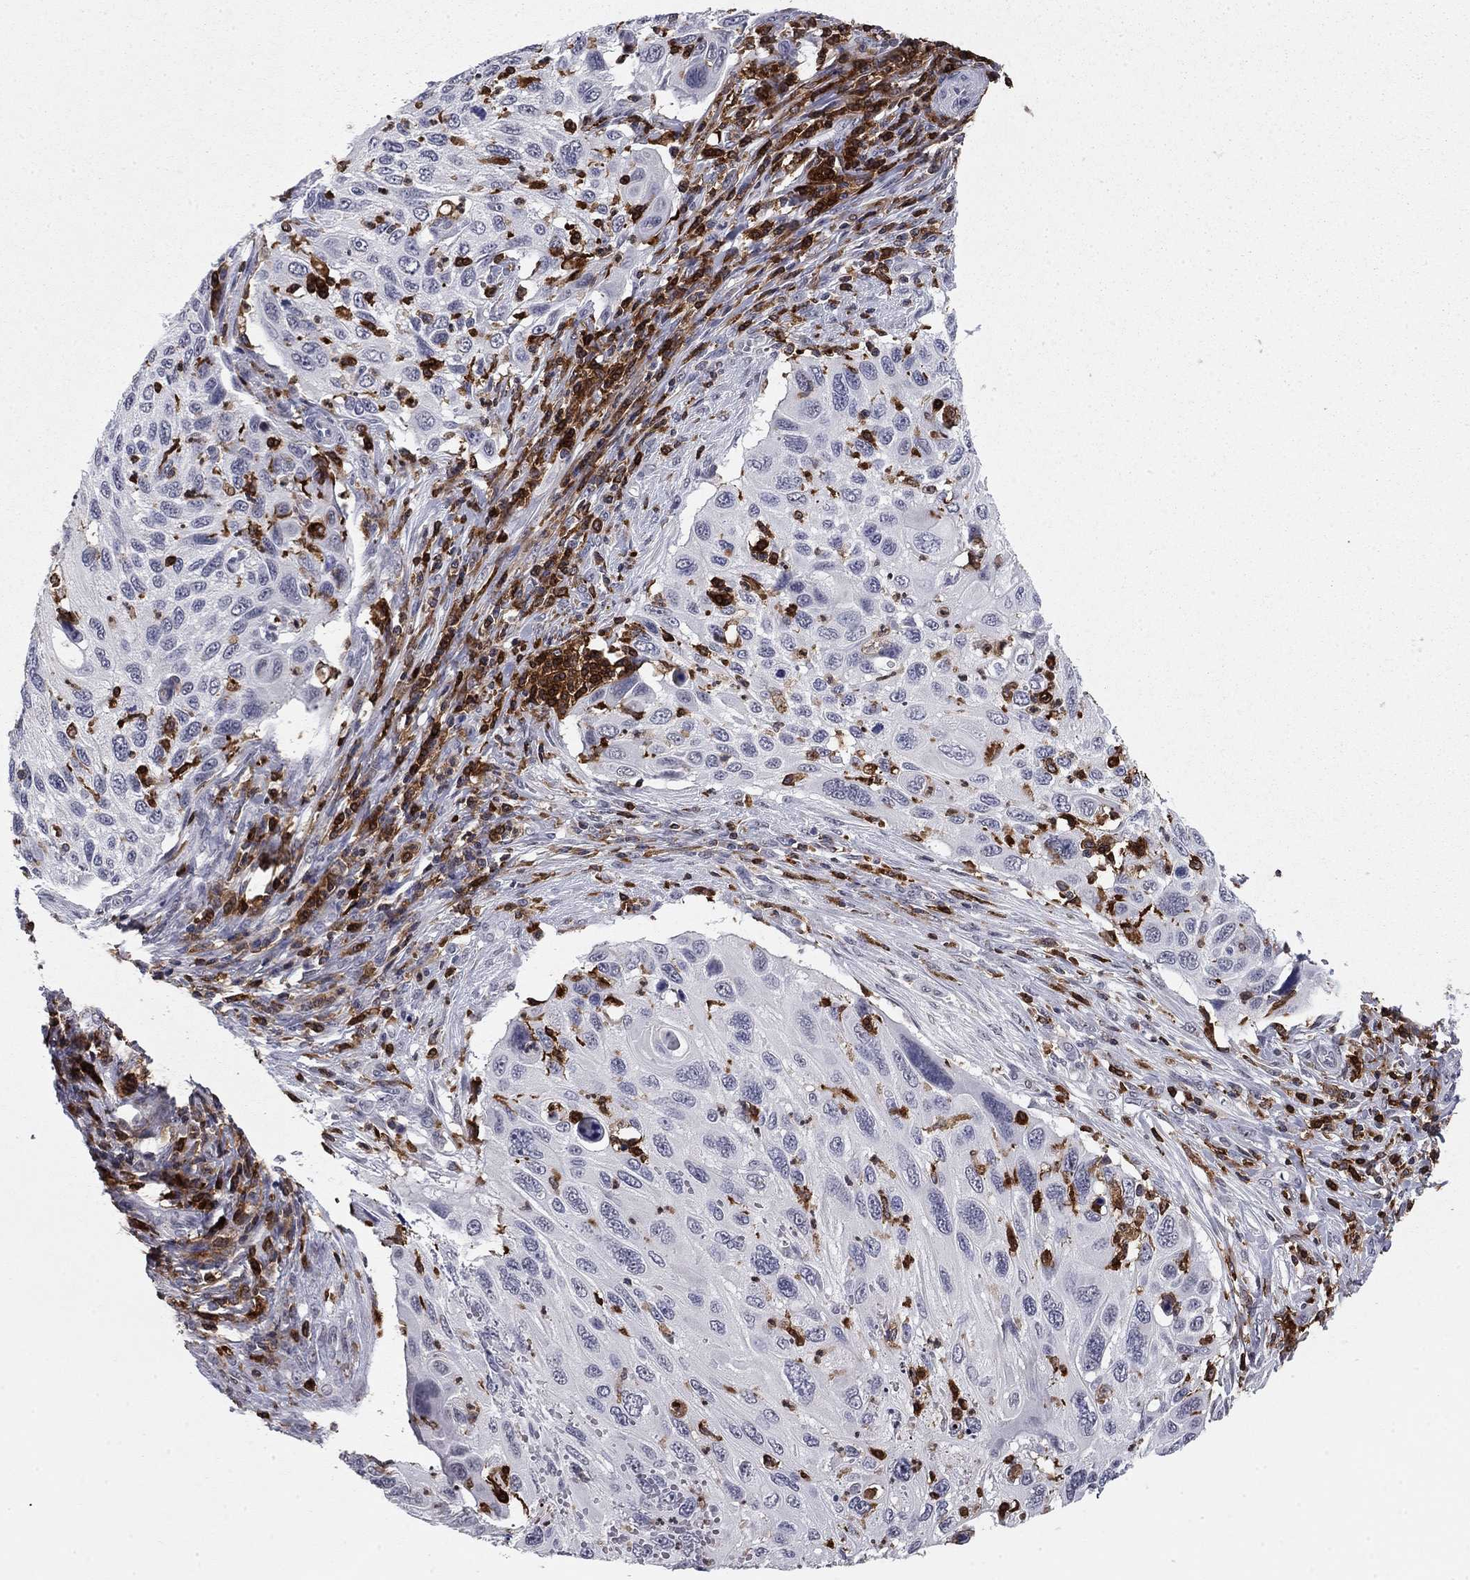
{"staining": {"intensity": "negative", "quantity": "none", "location": "none"}, "tissue": "cervical cancer", "cell_type": "Tumor cells", "image_type": "cancer", "snomed": [{"axis": "morphology", "description": "Squamous cell carcinoma, NOS"}, {"axis": "topography", "description": "Cervix"}], "caption": "Immunohistochemistry of human cervical cancer displays no expression in tumor cells. (Brightfield microscopy of DAB immunohistochemistry at high magnification).", "gene": "PLCB2", "patient": {"sex": "female", "age": 70}}